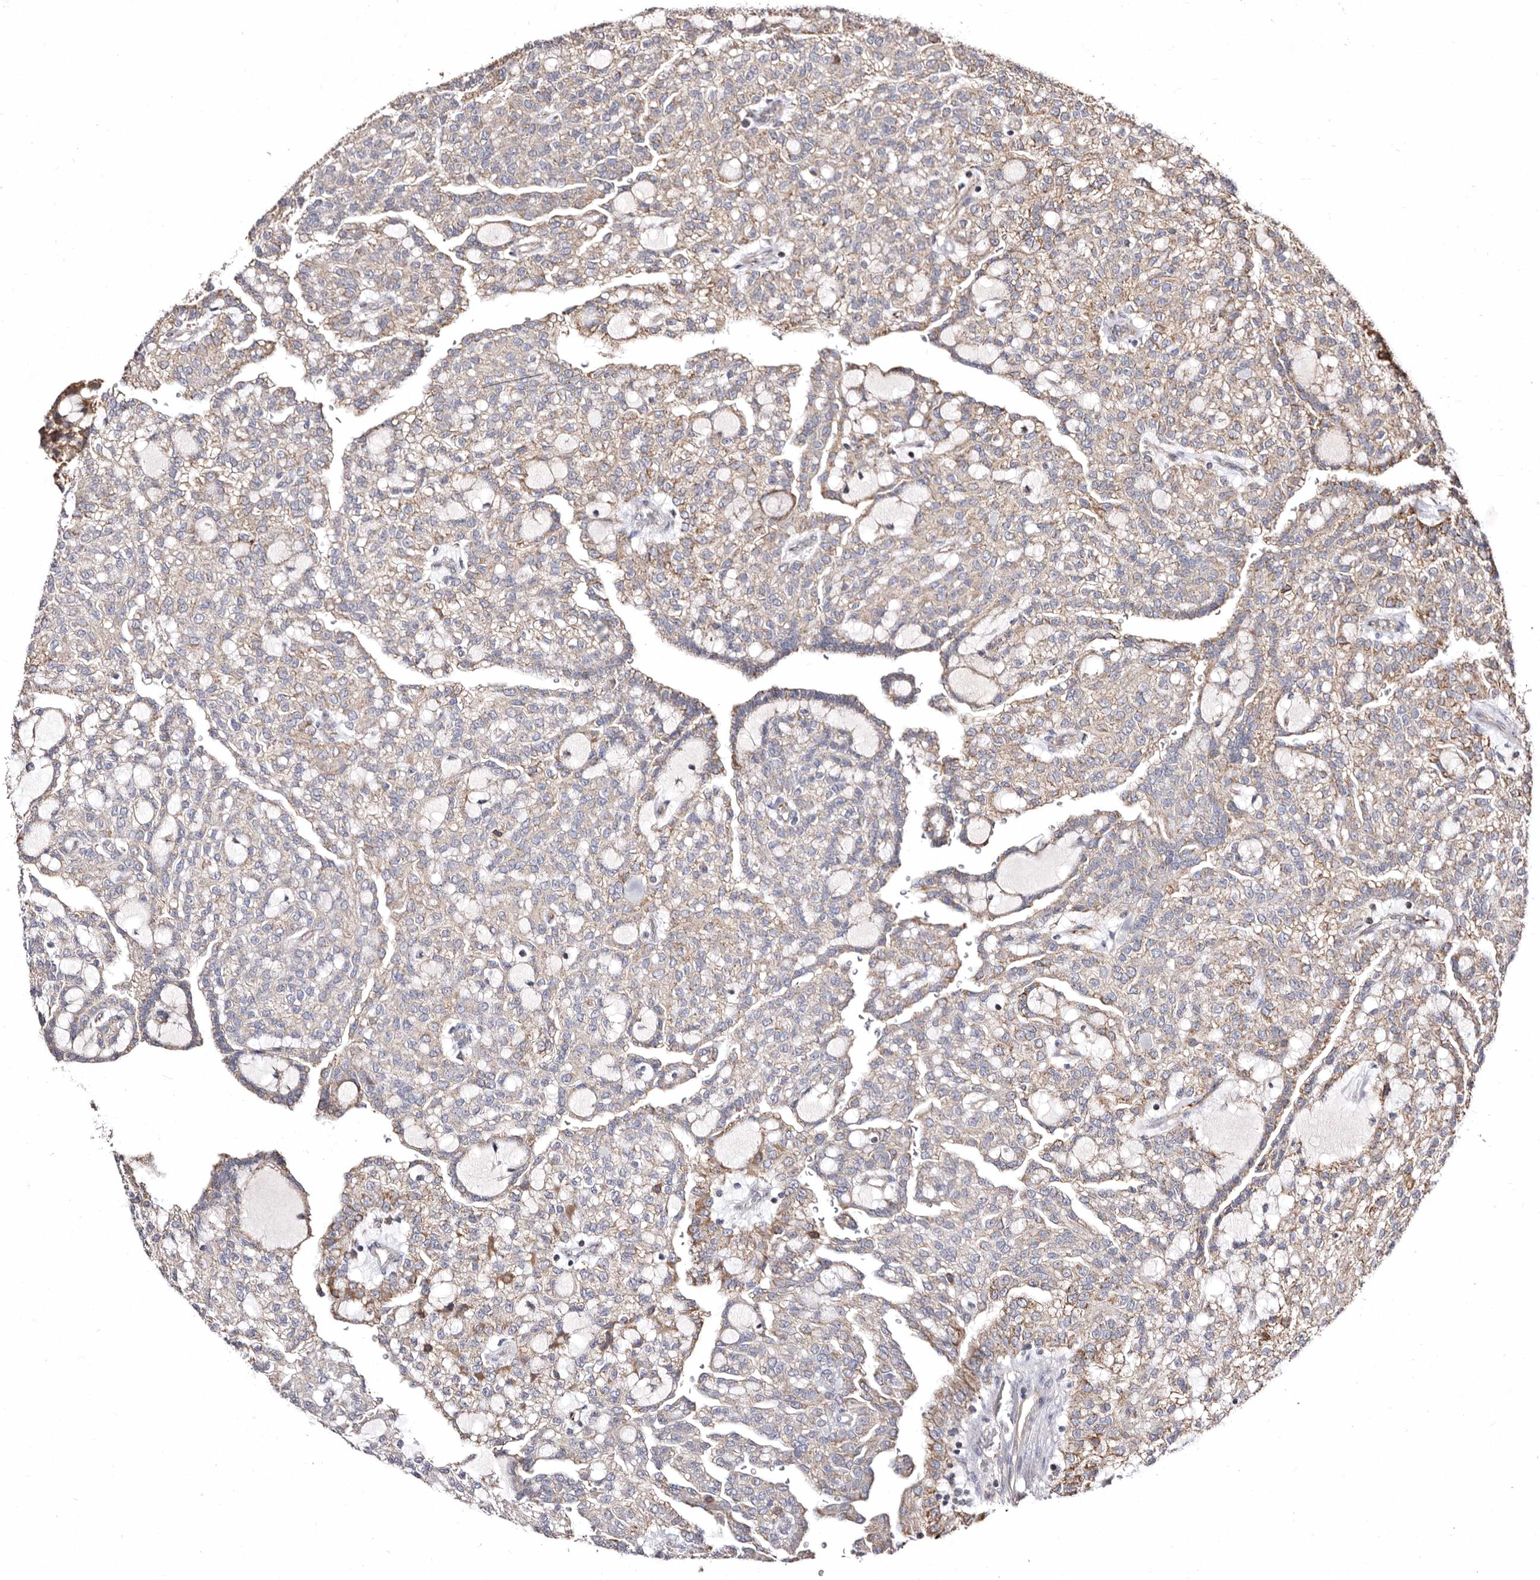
{"staining": {"intensity": "weak", "quantity": "25%-75%", "location": "cytoplasmic/membranous"}, "tissue": "renal cancer", "cell_type": "Tumor cells", "image_type": "cancer", "snomed": [{"axis": "morphology", "description": "Adenocarcinoma, NOS"}, {"axis": "topography", "description": "Kidney"}], "caption": "Immunohistochemistry (IHC) image of human renal adenocarcinoma stained for a protein (brown), which exhibits low levels of weak cytoplasmic/membranous expression in approximately 25%-75% of tumor cells.", "gene": "LUZP1", "patient": {"sex": "male", "age": 63}}